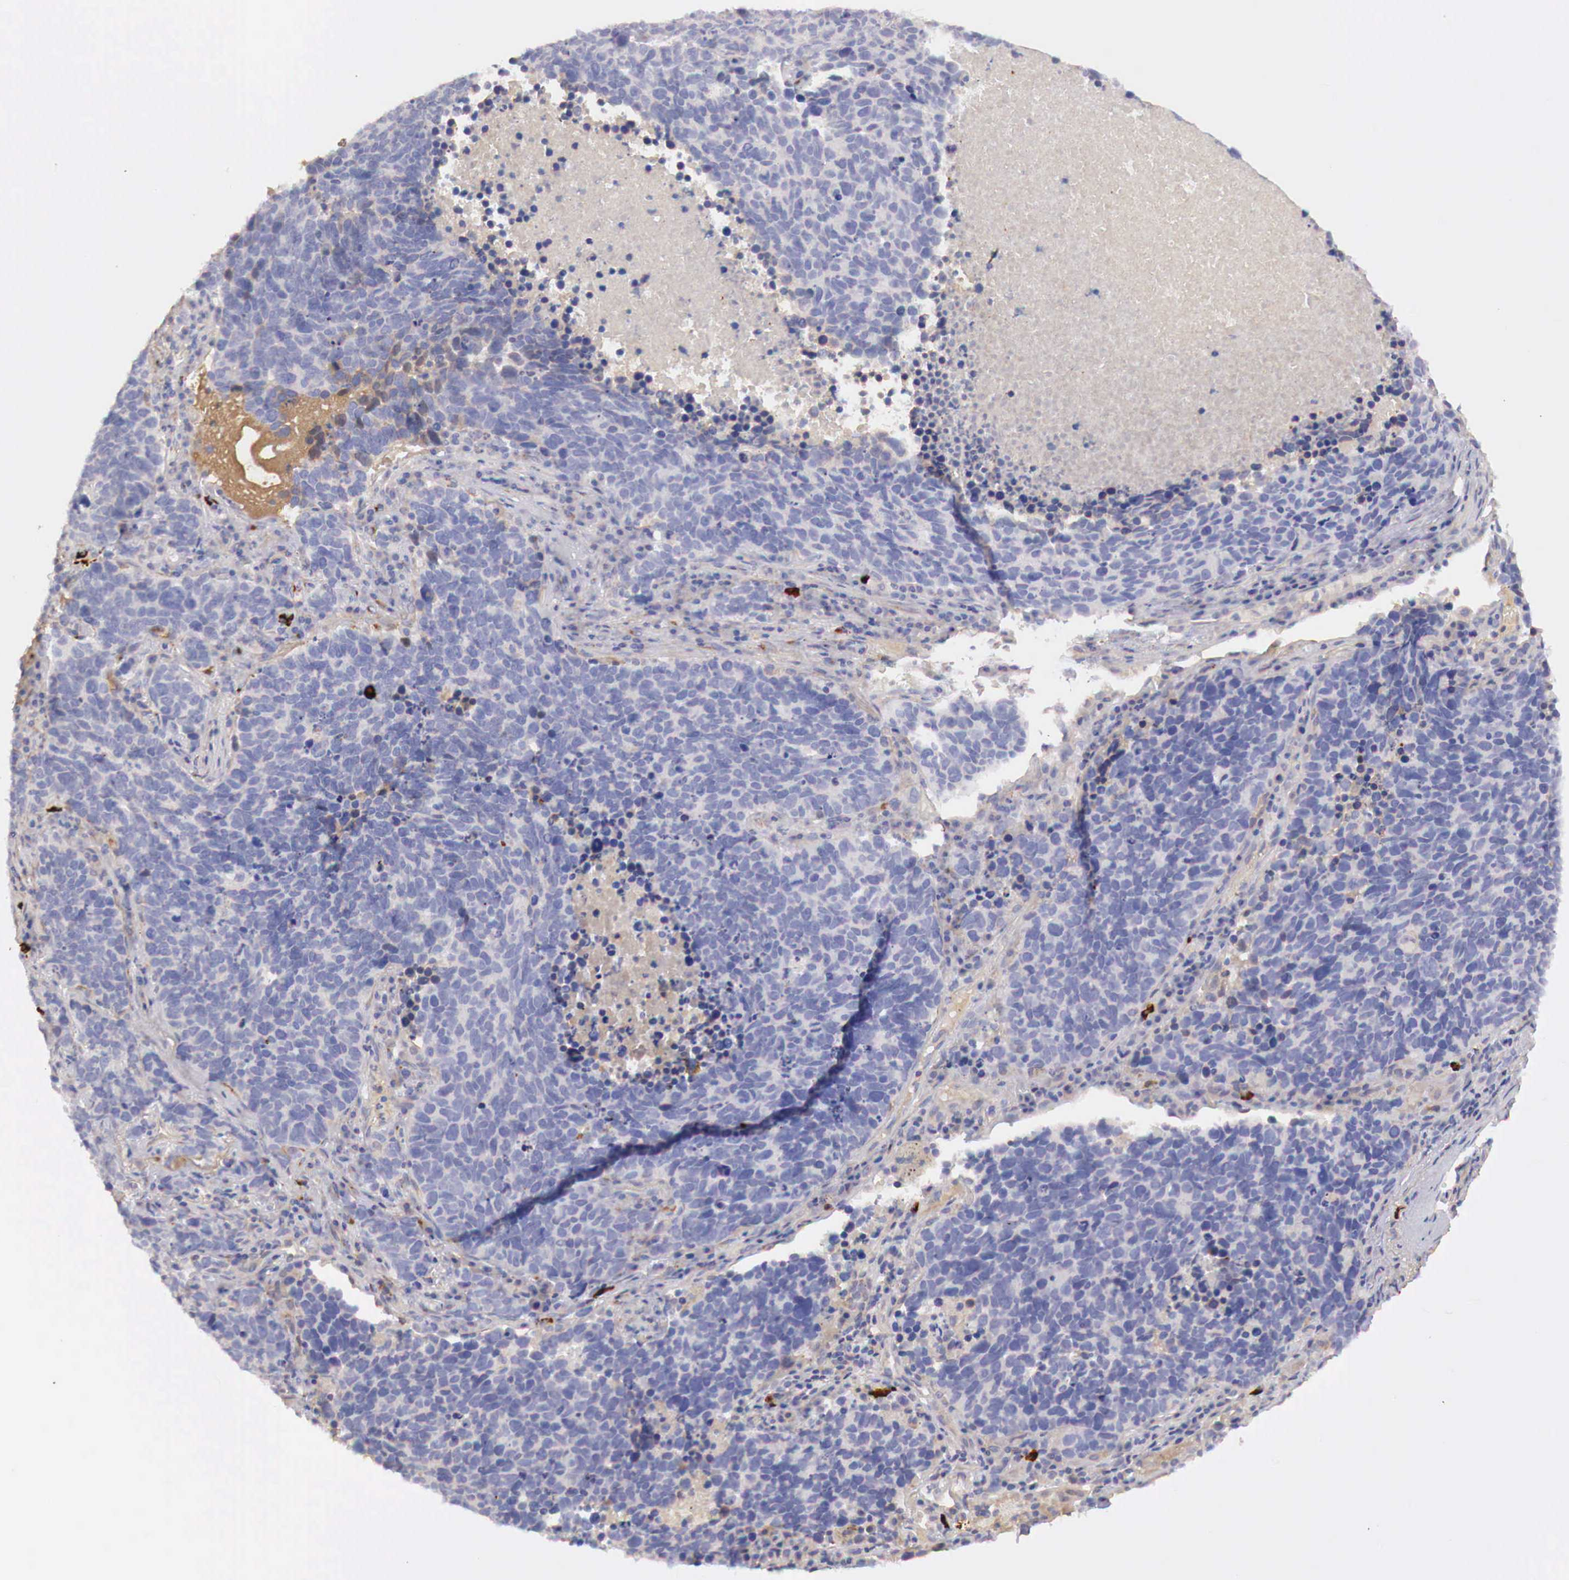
{"staining": {"intensity": "negative", "quantity": "none", "location": "none"}, "tissue": "lung cancer", "cell_type": "Tumor cells", "image_type": "cancer", "snomed": [{"axis": "morphology", "description": "Neoplasm, malignant, NOS"}, {"axis": "topography", "description": "Lung"}], "caption": "There is no significant positivity in tumor cells of lung neoplasm (malignant). (DAB immunohistochemistry, high magnification).", "gene": "KLHDC7B", "patient": {"sex": "female", "age": 75}}